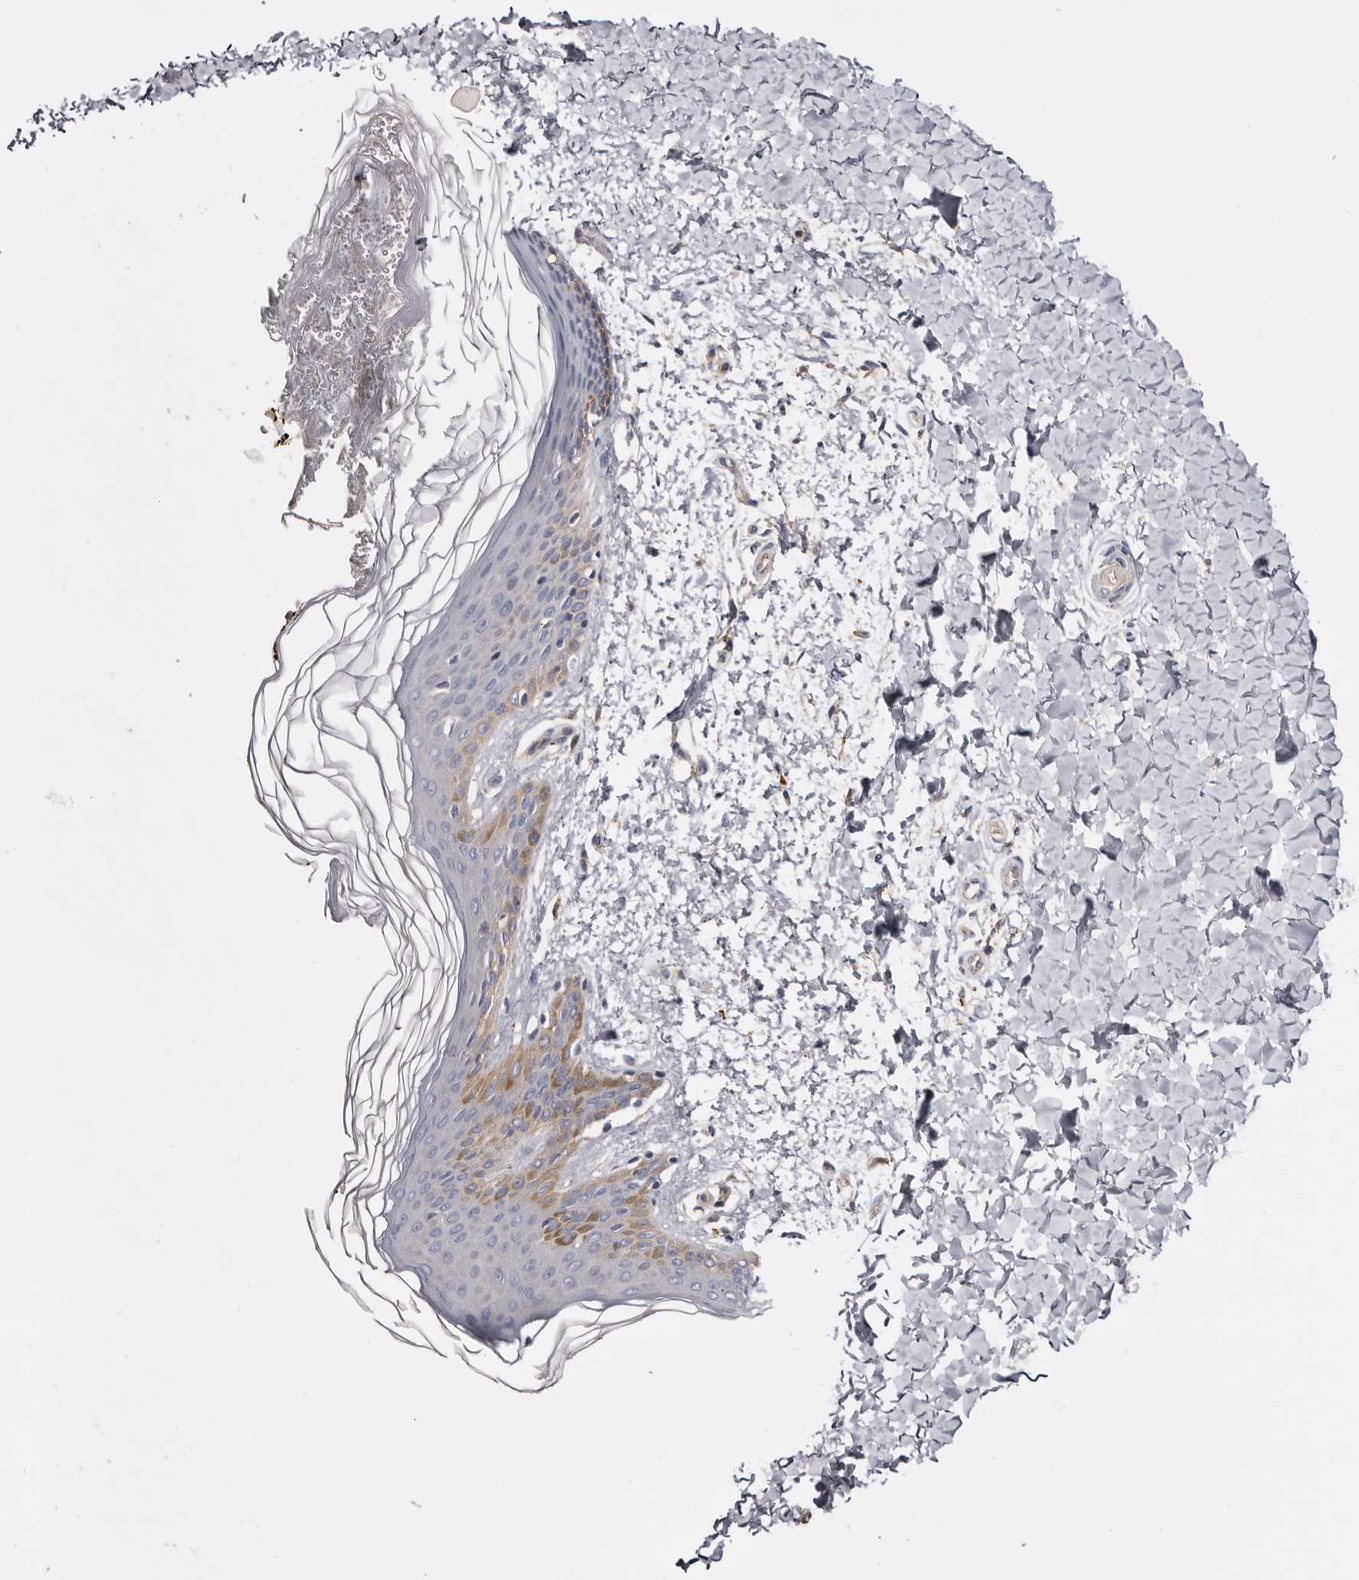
{"staining": {"intensity": "negative", "quantity": "none", "location": "none"}, "tissue": "skin", "cell_type": "Fibroblasts", "image_type": "normal", "snomed": [{"axis": "morphology", "description": "Normal tissue, NOS"}, {"axis": "morphology", "description": "Neoplasm, benign, NOS"}, {"axis": "topography", "description": "Skin"}, {"axis": "topography", "description": "Soft tissue"}], "caption": "Fibroblasts show no significant staining in normal skin.", "gene": "INKA2", "patient": {"sex": "male", "age": 26}}